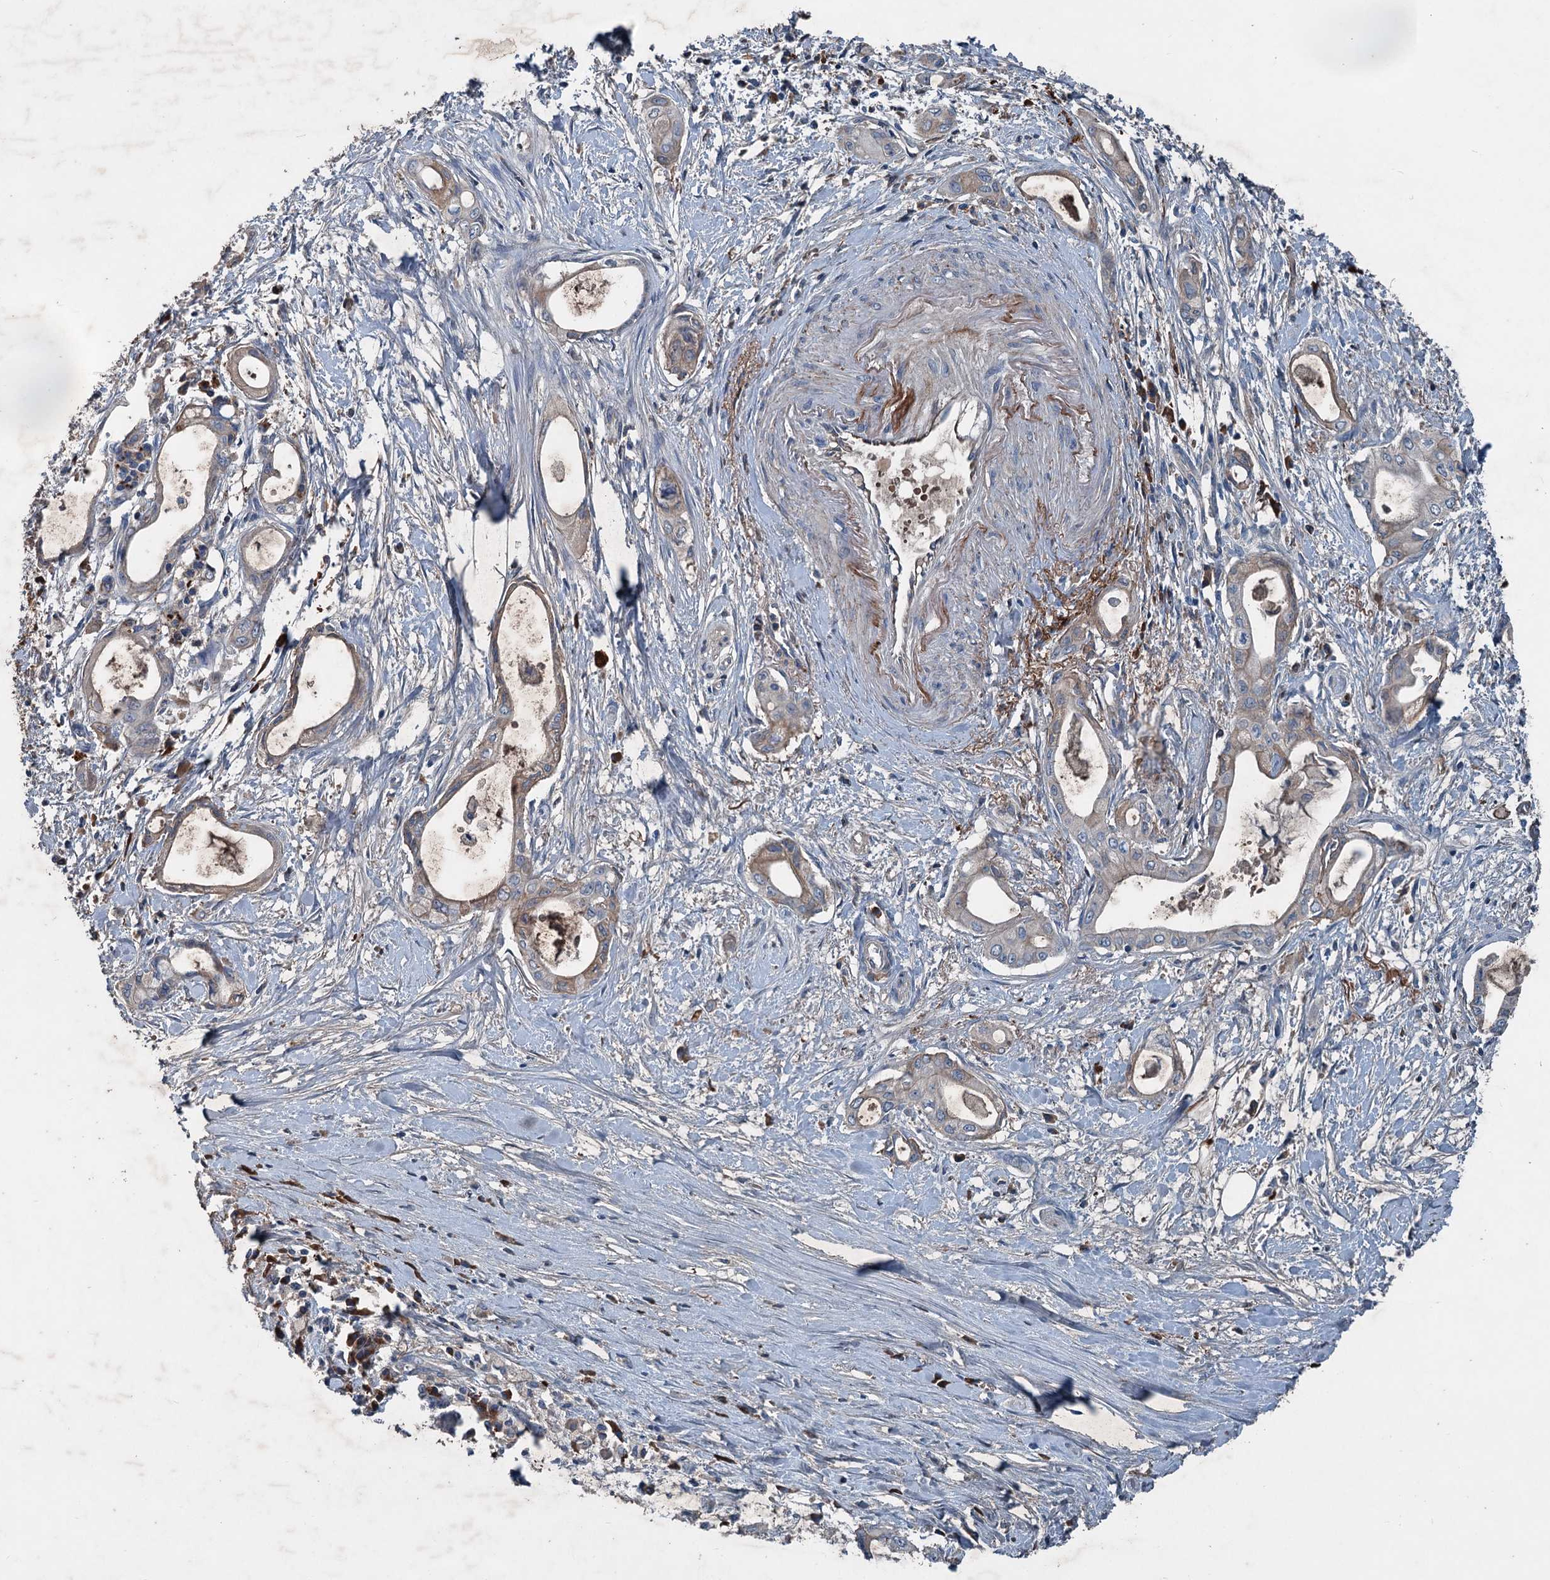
{"staining": {"intensity": "weak", "quantity": "25%-75%", "location": "cytoplasmic/membranous"}, "tissue": "pancreatic cancer", "cell_type": "Tumor cells", "image_type": "cancer", "snomed": [{"axis": "morphology", "description": "Adenocarcinoma, NOS"}, {"axis": "topography", "description": "Pancreas"}], "caption": "IHC photomicrograph of neoplastic tissue: pancreatic adenocarcinoma stained using IHC reveals low levels of weak protein expression localized specifically in the cytoplasmic/membranous of tumor cells, appearing as a cytoplasmic/membranous brown color.", "gene": "PDSS1", "patient": {"sex": "male", "age": 72}}